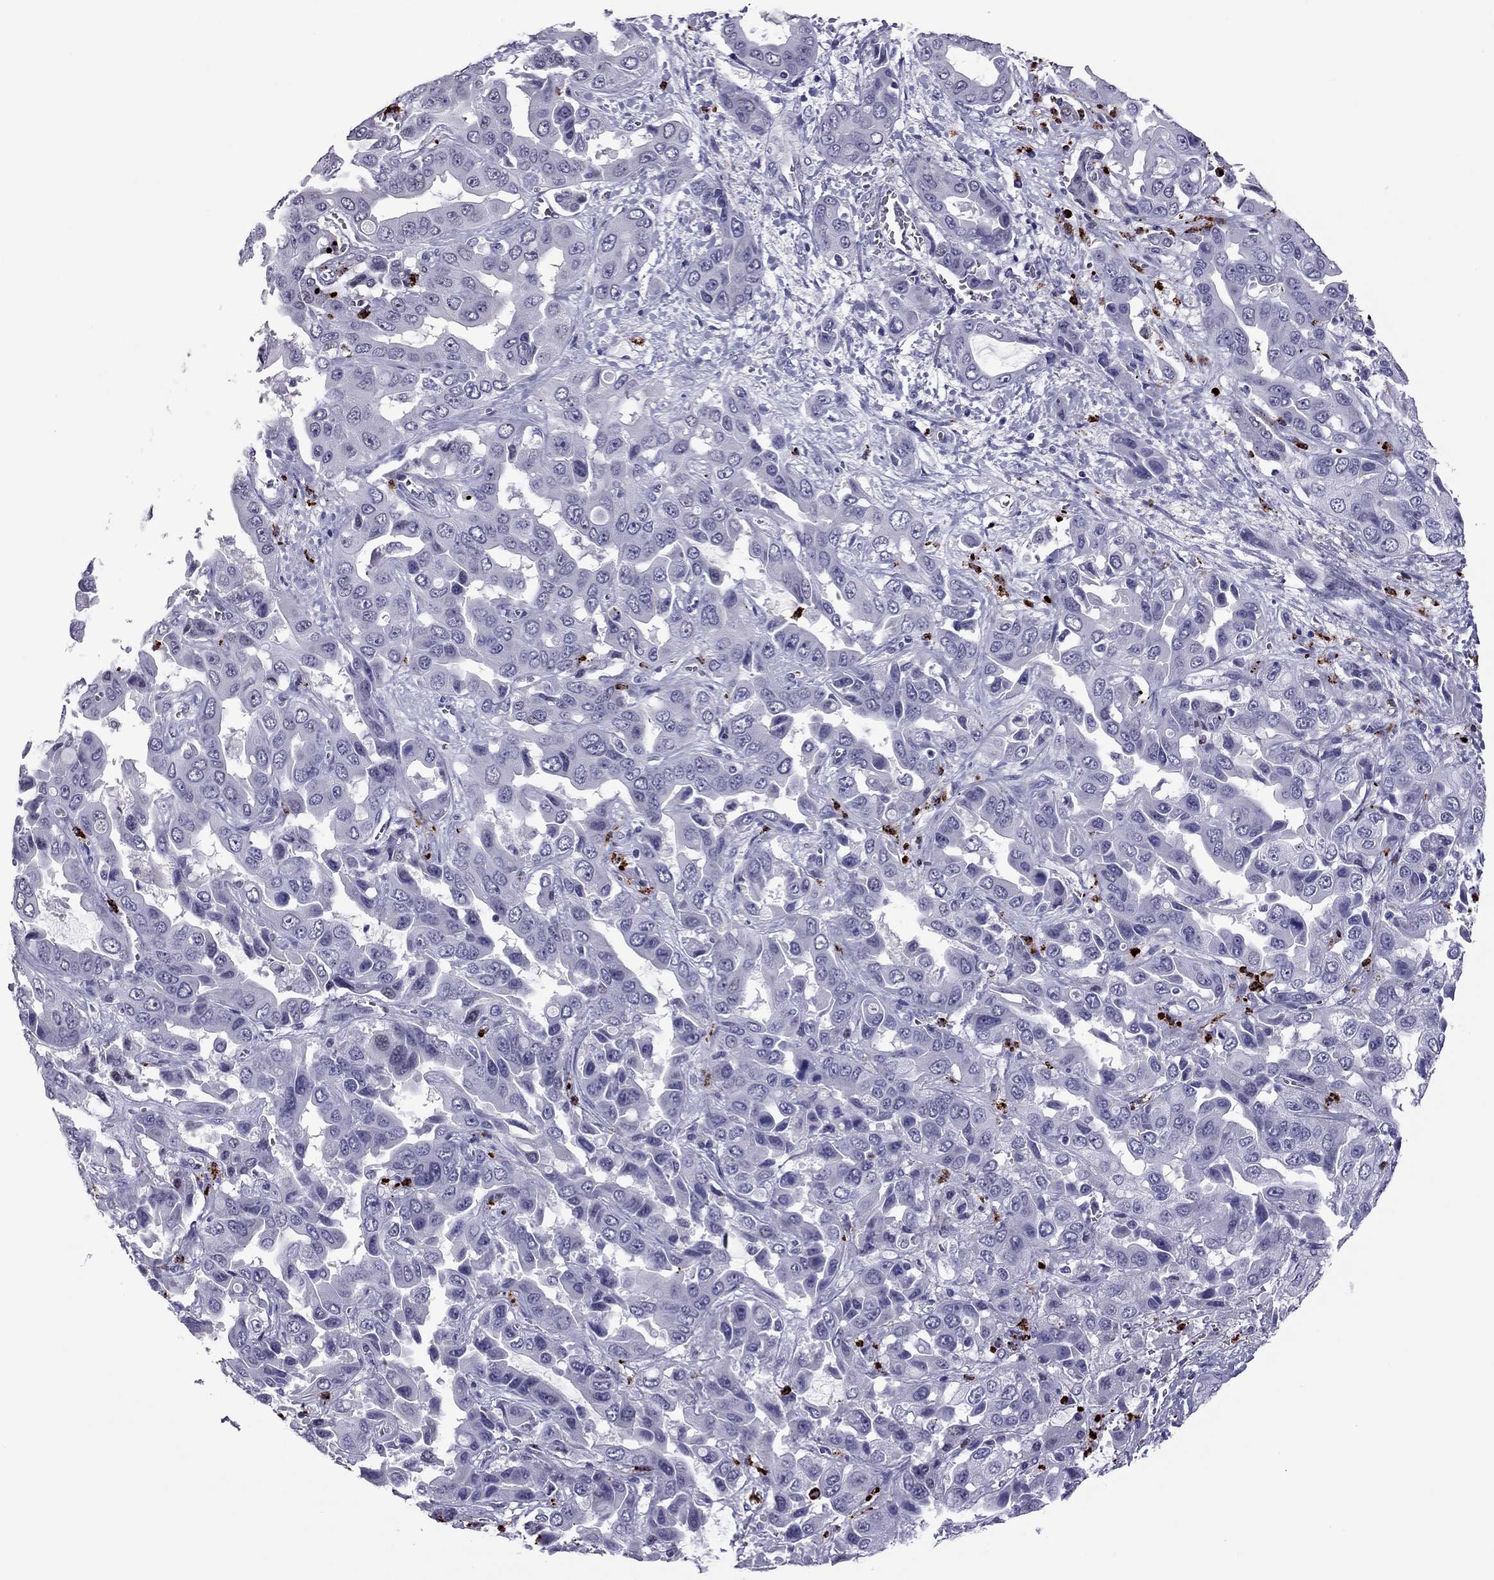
{"staining": {"intensity": "negative", "quantity": "none", "location": "none"}, "tissue": "liver cancer", "cell_type": "Tumor cells", "image_type": "cancer", "snomed": [{"axis": "morphology", "description": "Cholangiocarcinoma"}, {"axis": "topography", "description": "Liver"}], "caption": "Tumor cells show no significant protein positivity in liver cholangiocarcinoma.", "gene": "CCL27", "patient": {"sex": "female", "age": 52}}